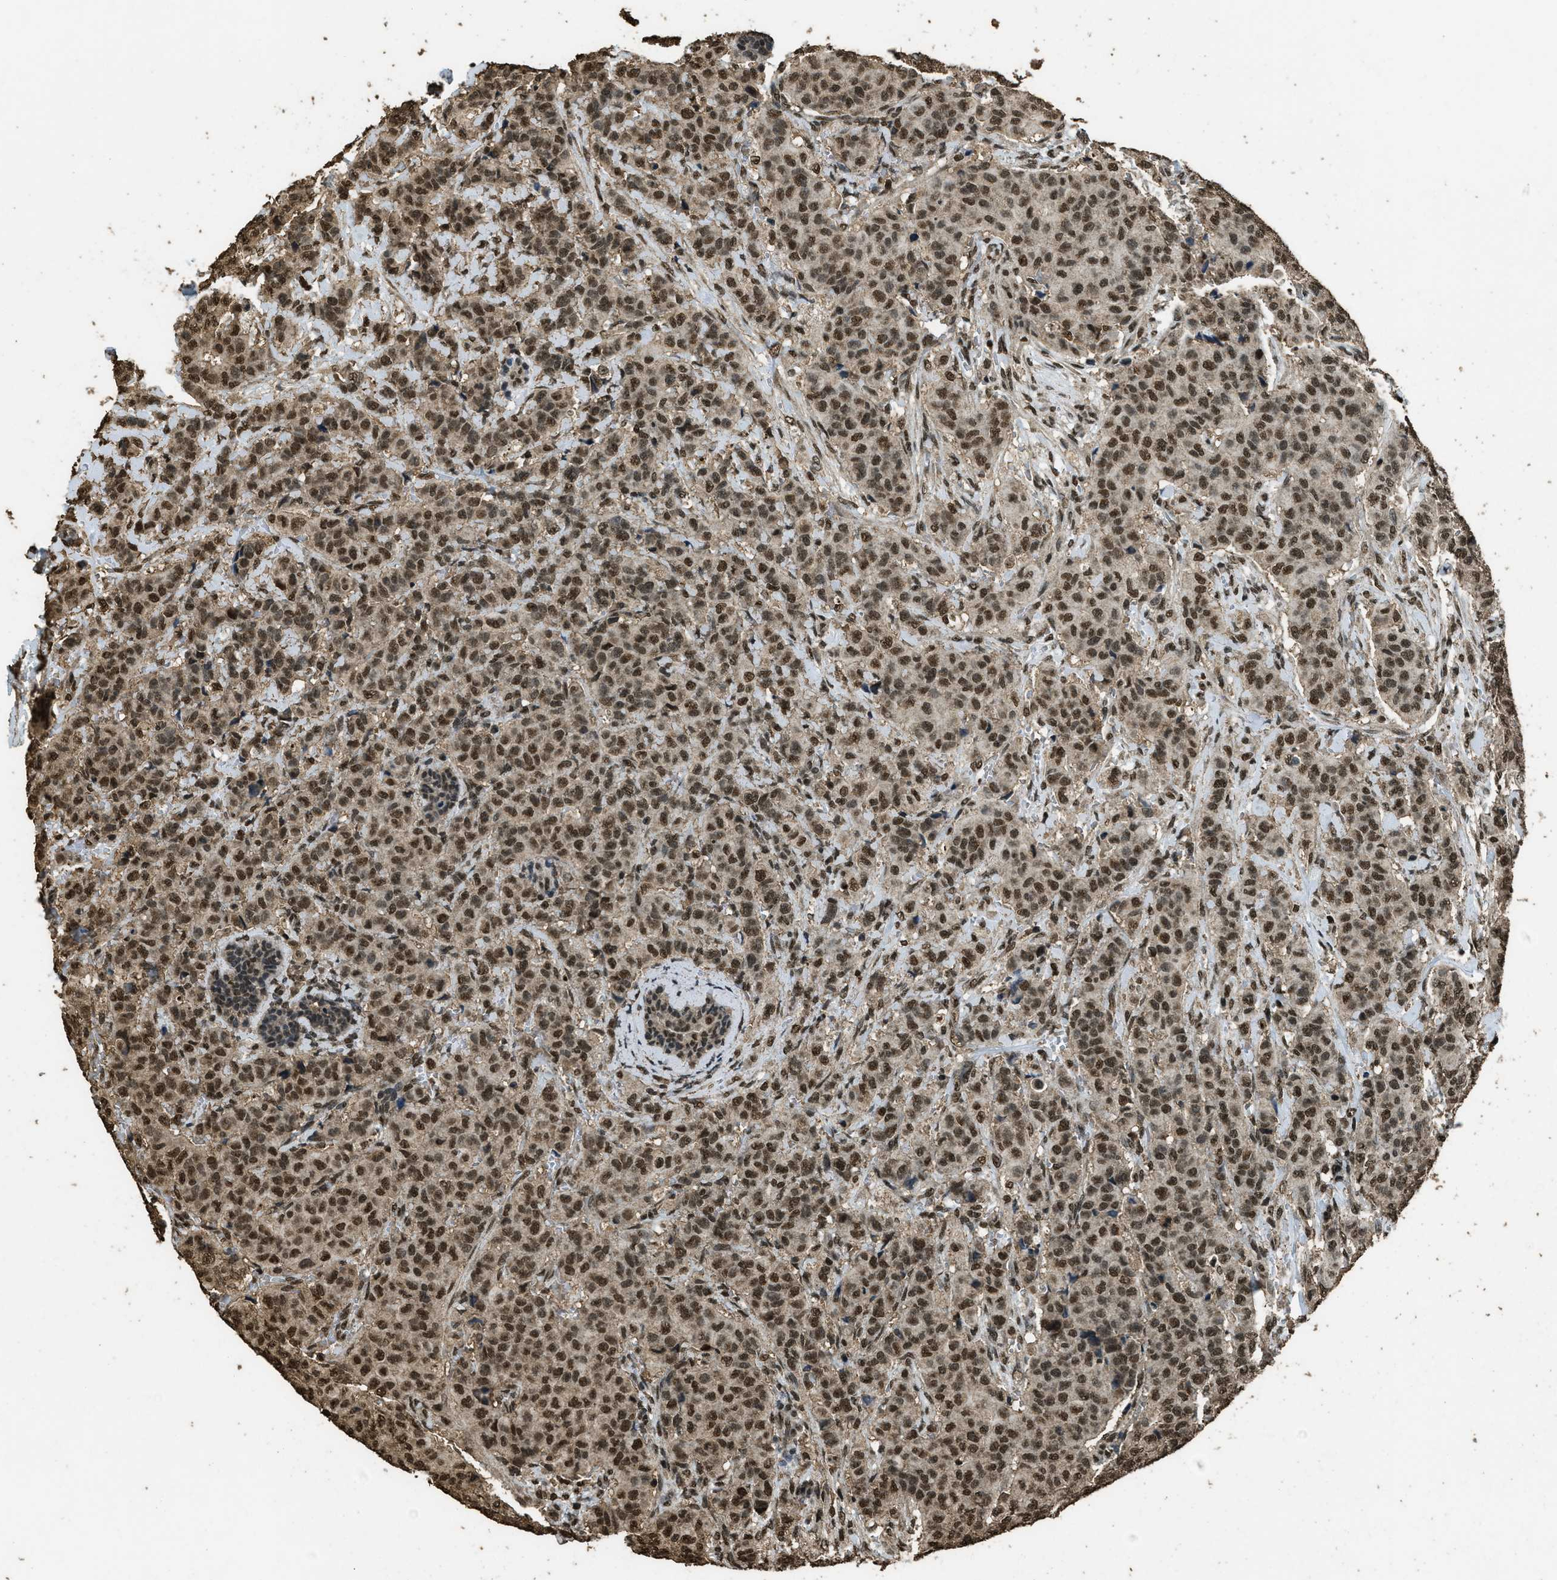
{"staining": {"intensity": "moderate", "quantity": ">75%", "location": "nuclear"}, "tissue": "breast cancer", "cell_type": "Tumor cells", "image_type": "cancer", "snomed": [{"axis": "morphology", "description": "Normal tissue, NOS"}, {"axis": "morphology", "description": "Duct carcinoma"}, {"axis": "topography", "description": "Breast"}], "caption": "The image shows immunohistochemical staining of invasive ductal carcinoma (breast). There is moderate nuclear expression is present in about >75% of tumor cells.", "gene": "MYB", "patient": {"sex": "female", "age": 40}}